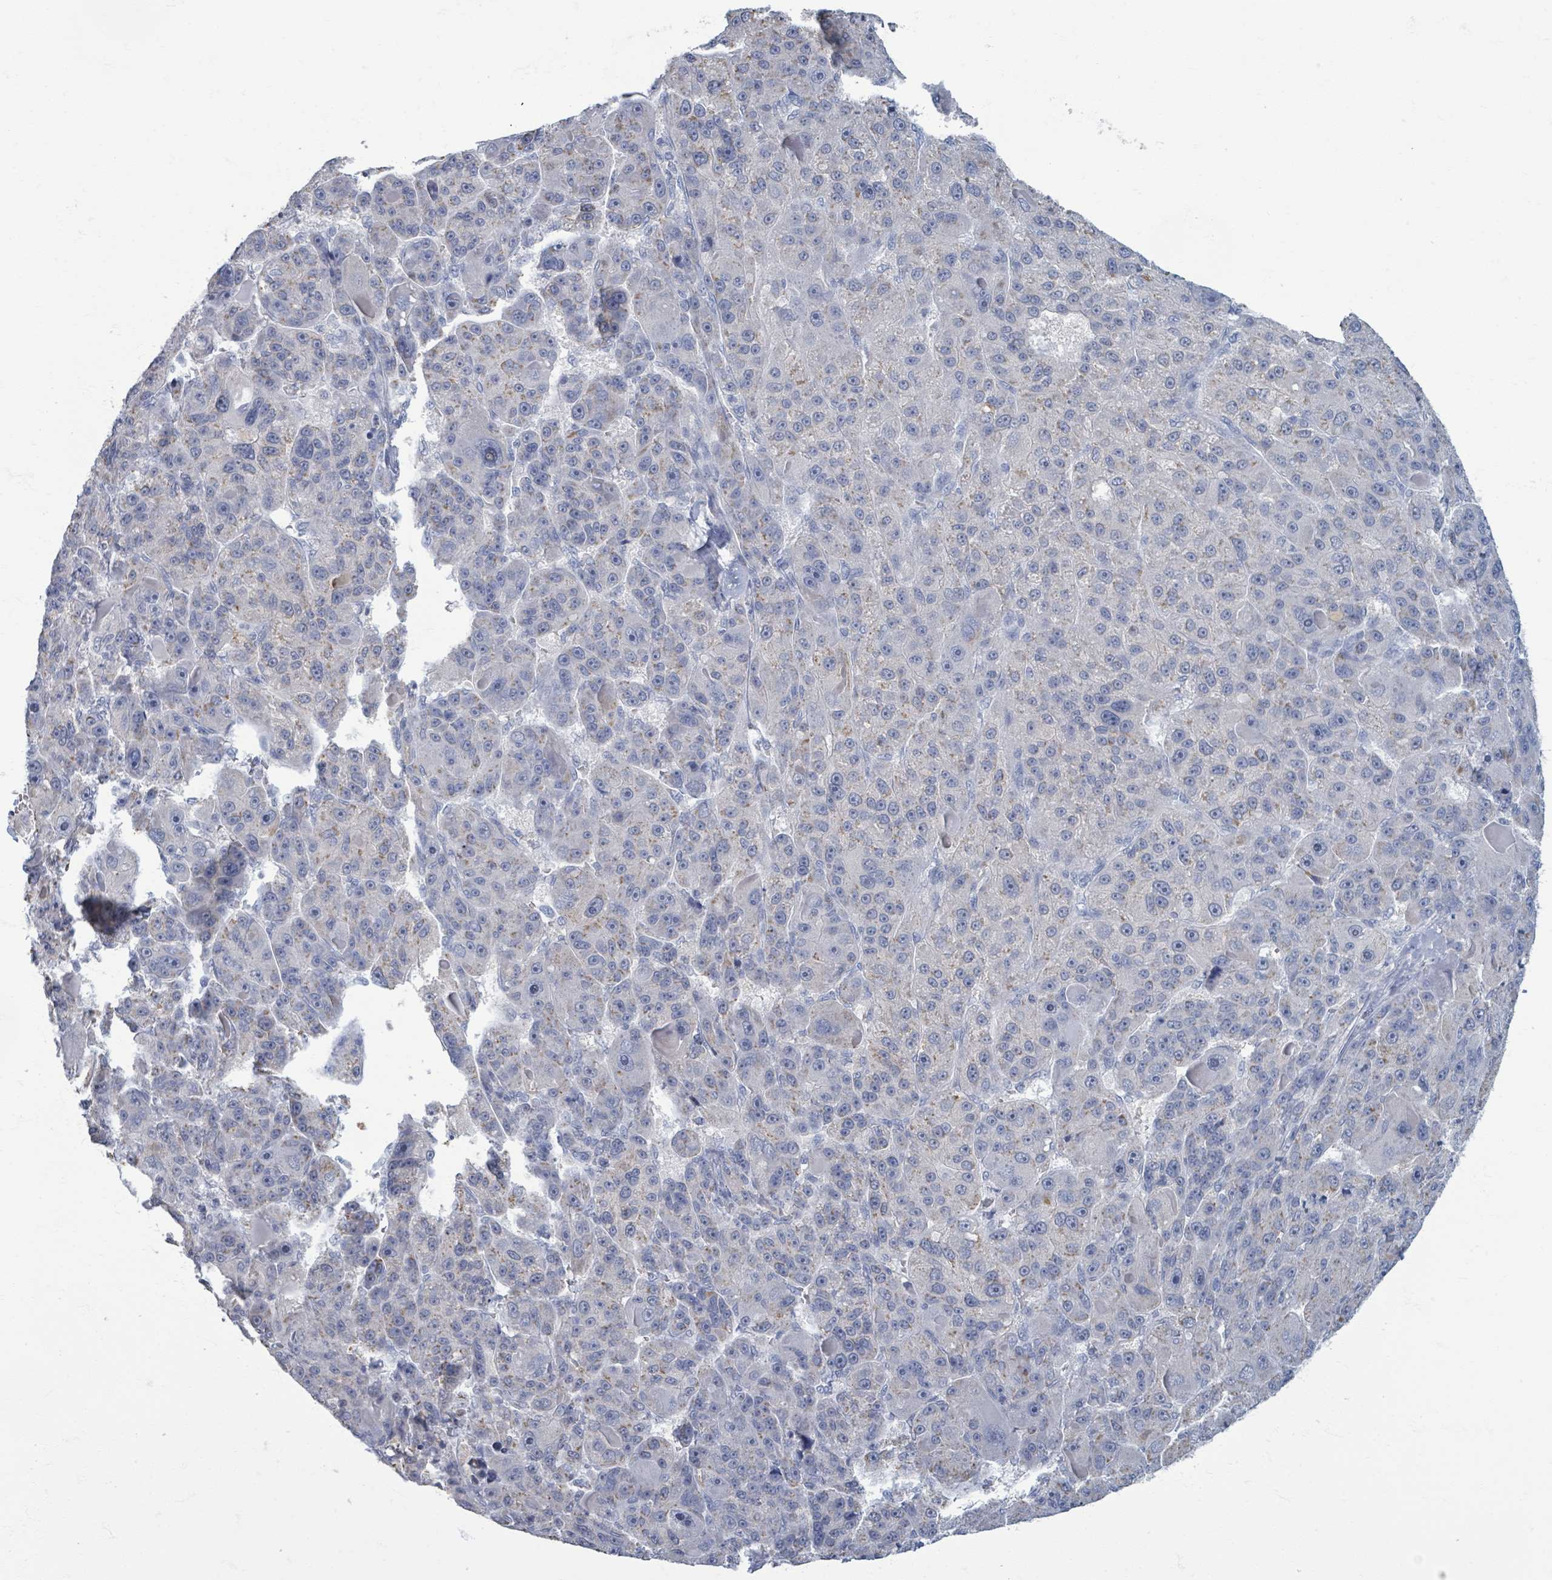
{"staining": {"intensity": "weak", "quantity": "<25%", "location": "cytoplasmic/membranous"}, "tissue": "liver cancer", "cell_type": "Tumor cells", "image_type": "cancer", "snomed": [{"axis": "morphology", "description": "Carcinoma, Hepatocellular, NOS"}, {"axis": "topography", "description": "Liver"}], "caption": "The IHC image has no significant staining in tumor cells of hepatocellular carcinoma (liver) tissue. The staining was performed using DAB (3,3'-diaminobenzidine) to visualize the protein expression in brown, while the nuclei were stained in blue with hematoxylin (Magnification: 20x).", "gene": "WNT11", "patient": {"sex": "male", "age": 76}}